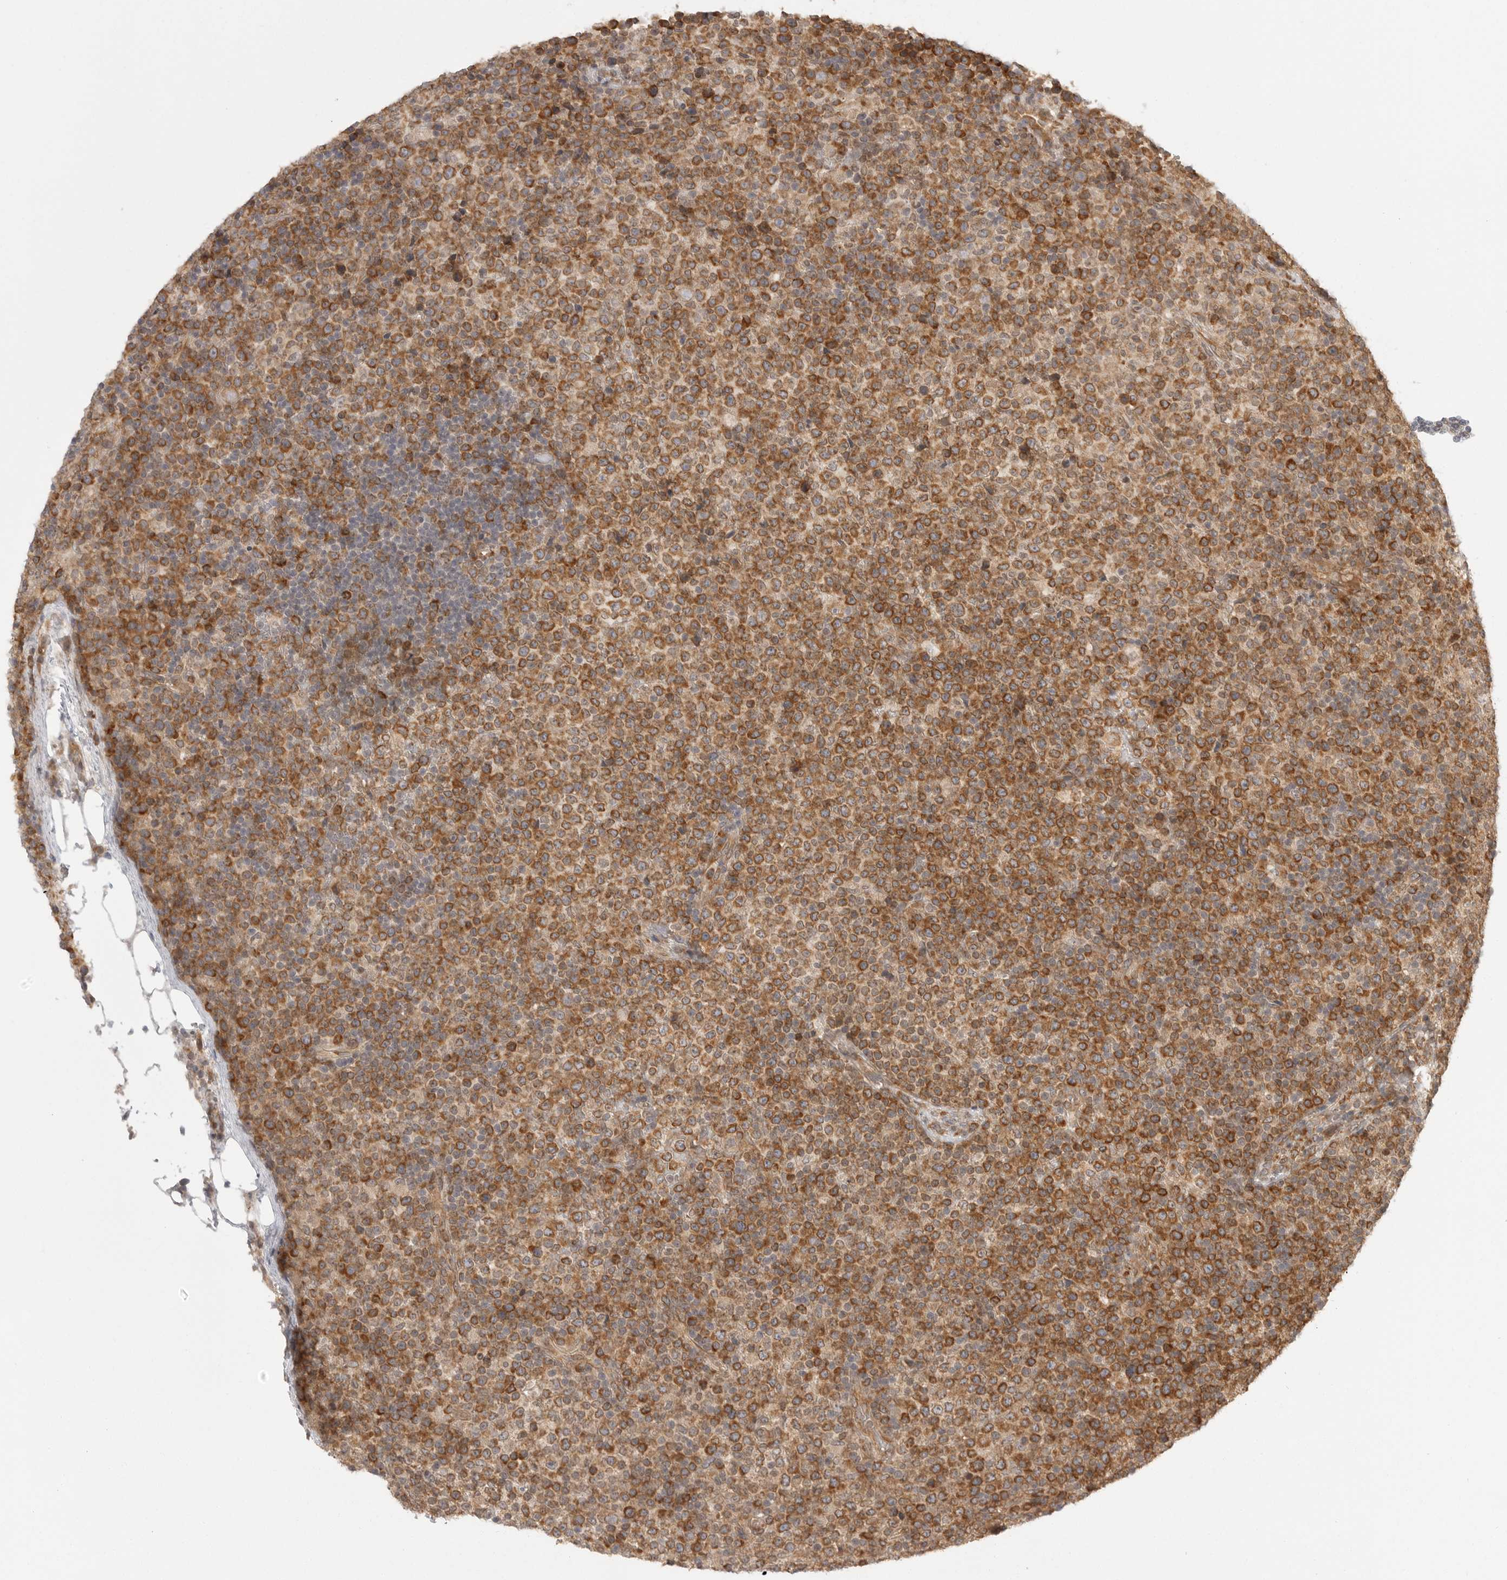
{"staining": {"intensity": "moderate", "quantity": ">75%", "location": "cytoplasmic/membranous"}, "tissue": "lymphoma", "cell_type": "Tumor cells", "image_type": "cancer", "snomed": [{"axis": "morphology", "description": "Malignant lymphoma, non-Hodgkin's type, High grade"}, {"axis": "topography", "description": "Lymph node"}], "caption": "This histopathology image shows lymphoma stained with immunohistochemistry to label a protein in brown. The cytoplasmic/membranous of tumor cells show moderate positivity for the protein. Nuclei are counter-stained blue.", "gene": "CERS2", "patient": {"sex": "male", "age": 13}}